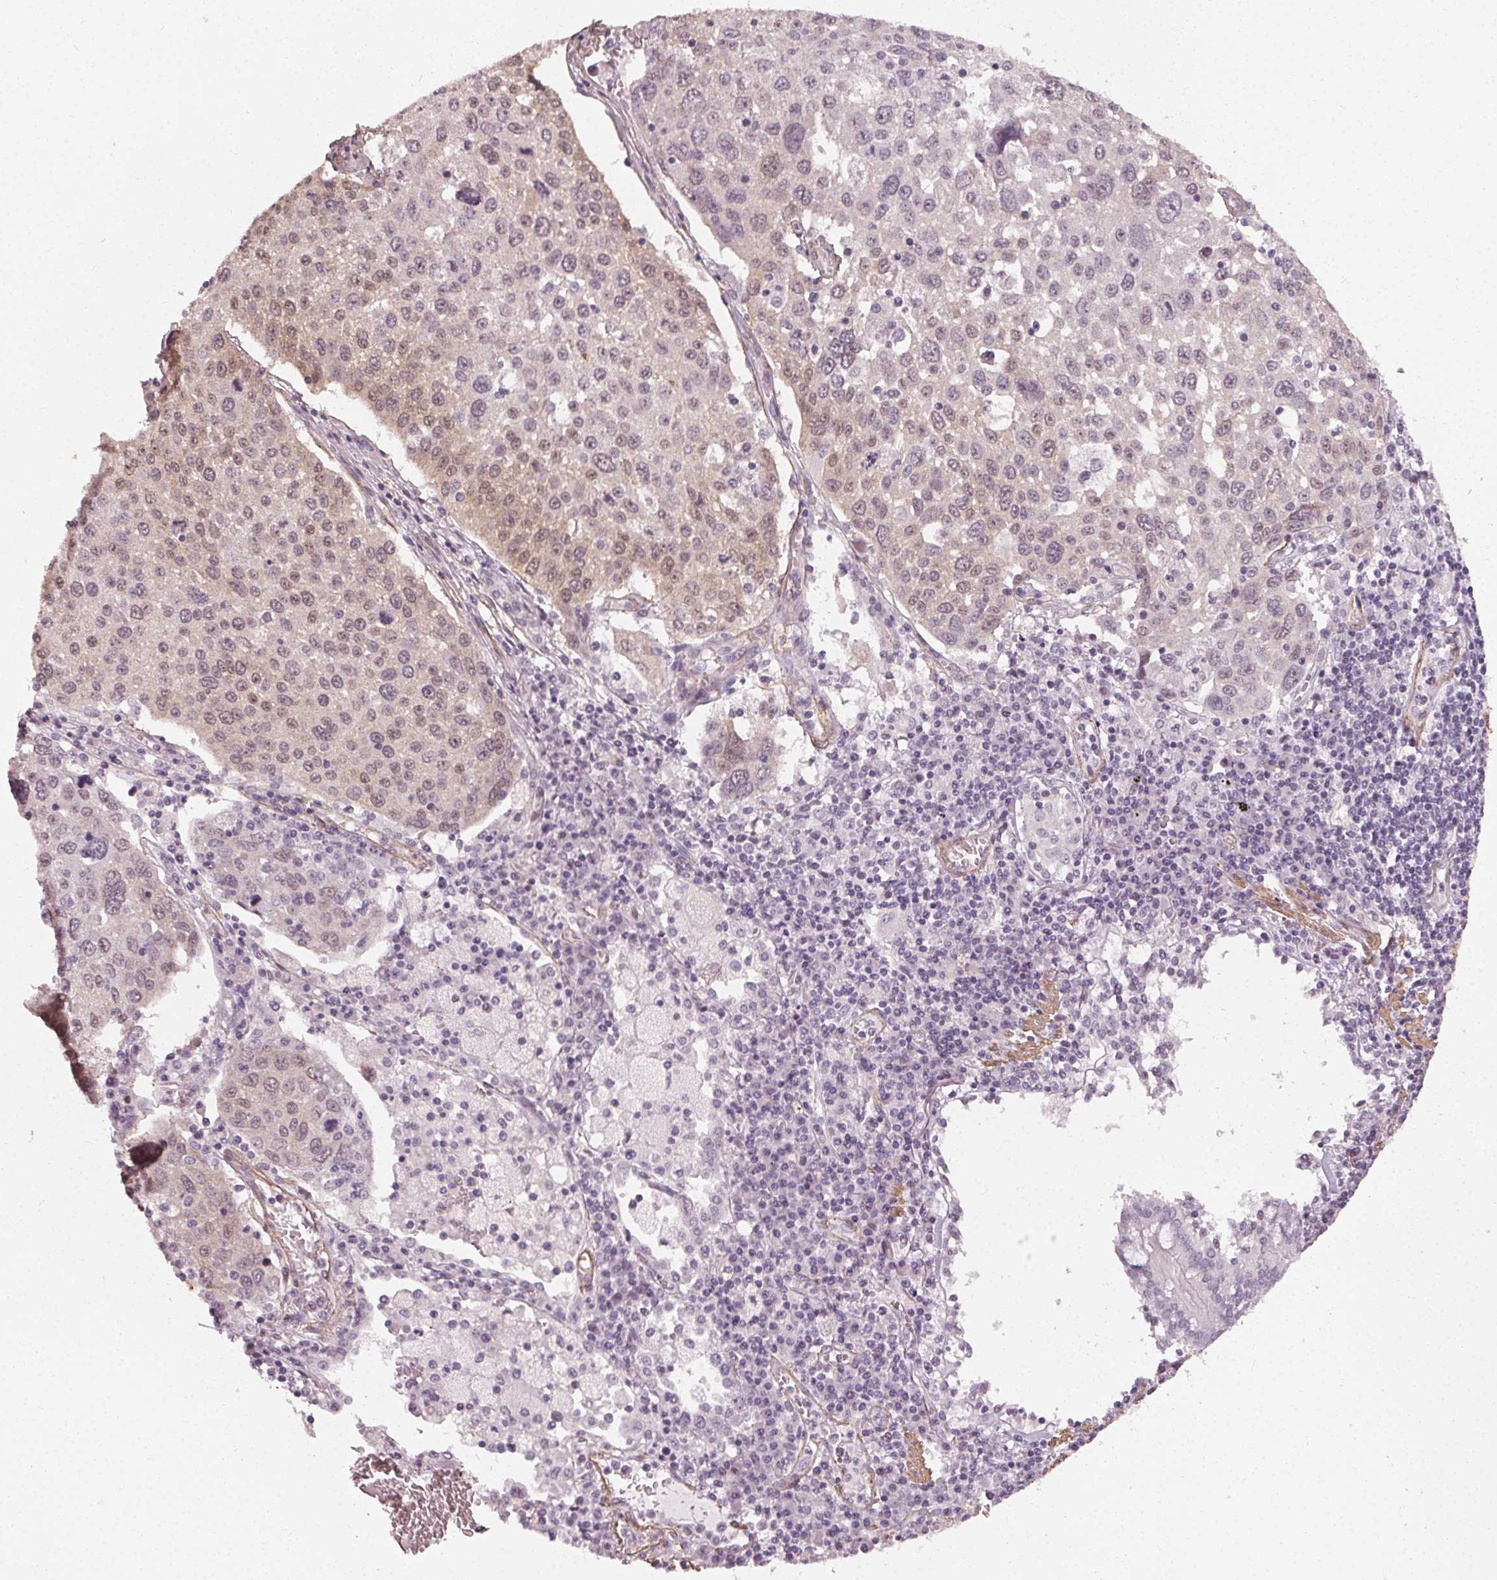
{"staining": {"intensity": "weak", "quantity": "<25%", "location": "cytoplasmic/membranous,nuclear"}, "tissue": "lung cancer", "cell_type": "Tumor cells", "image_type": "cancer", "snomed": [{"axis": "morphology", "description": "Squamous cell carcinoma, NOS"}, {"axis": "topography", "description": "Lung"}], "caption": "The photomicrograph exhibits no significant expression in tumor cells of lung cancer.", "gene": "PKP1", "patient": {"sex": "male", "age": 65}}